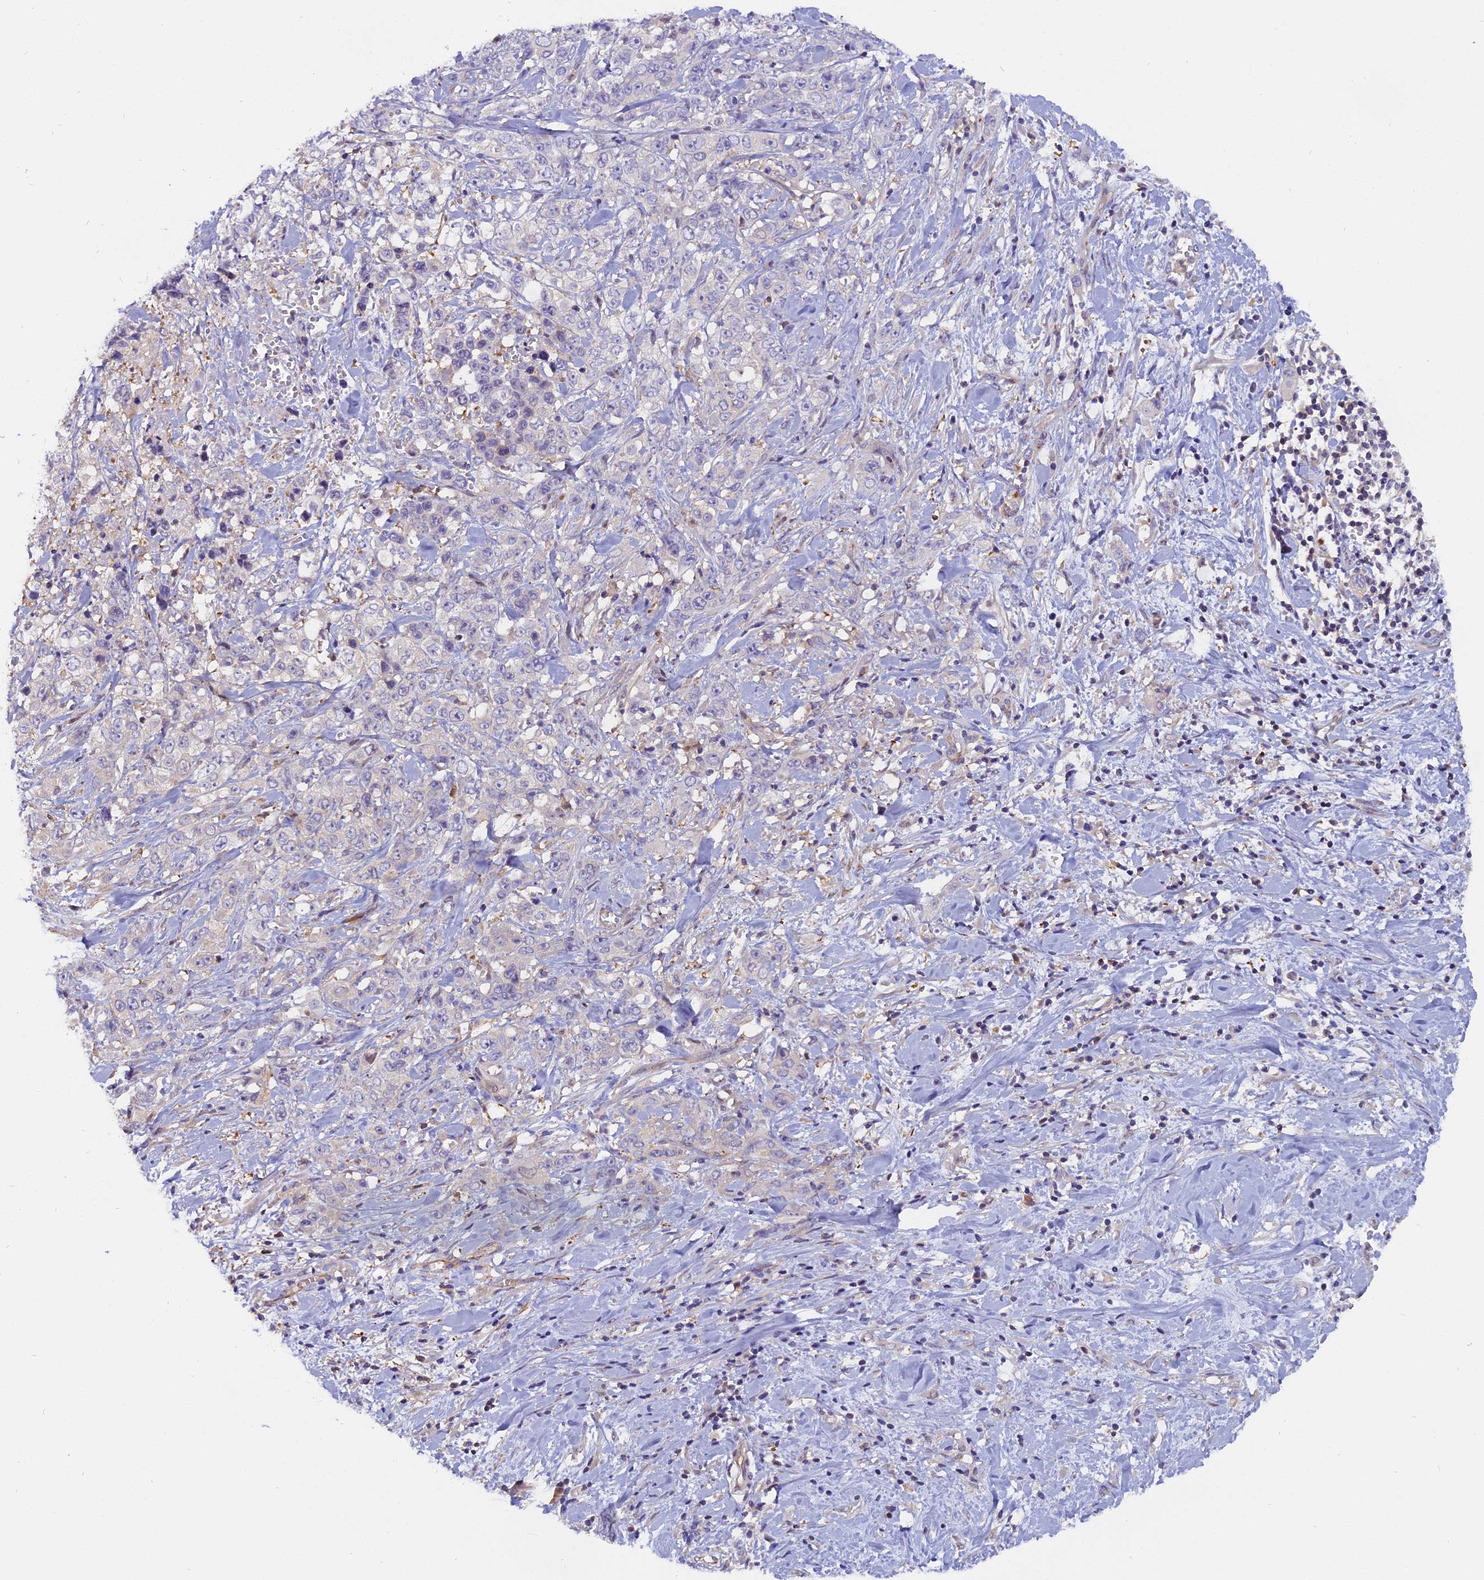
{"staining": {"intensity": "negative", "quantity": "none", "location": "none"}, "tissue": "stomach cancer", "cell_type": "Tumor cells", "image_type": "cancer", "snomed": [{"axis": "morphology", "description": "Adenocarcinoma, NOS"}, {"axis": "topography", "description": "Stomach, upper"}], "caption": "Immunohistochemical staining of stomach adenocarcinoma reveals no significant staining in tumor cells.", "gene": "FAM118B", "patient": {"sex": "male", "age": 62}}